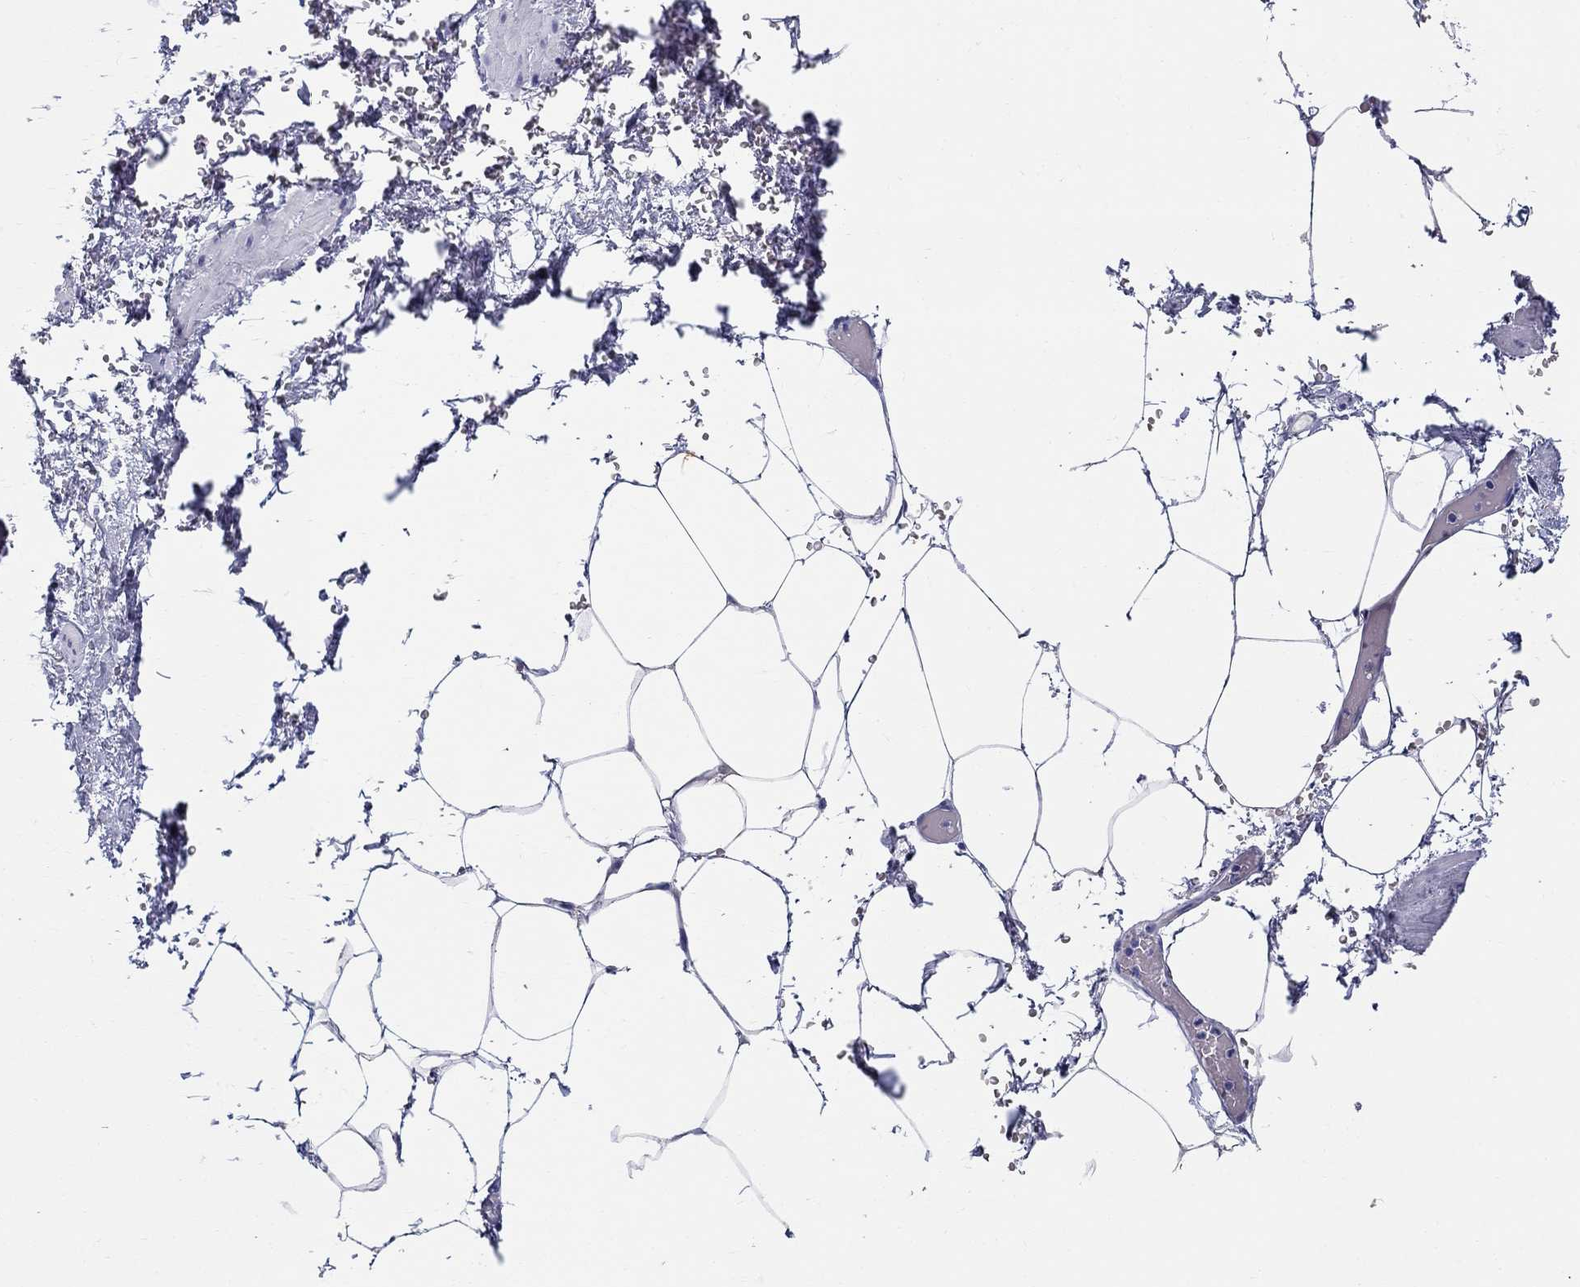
{"staining": {"intensity": "negative", "quantity": "none", "location": "none"}, "tissue": "adipose tissue", "cell_type": "Adipocytes", "image_type": "normal", "snomed": [{"axis": "morphology", "description": "Normal tissue, NOS"}, {"axis": "topography", "description": "Soft tissue"}, {"axis": "topography", "description": "Adipose tissue"}, {"axis": "topography", "description": "Vascular tissue"}, {"axis": "topography", "description": "Peripheral nerve tissue"}], "caption": "Immunohistochemistry histopathology image of benign human adipose tissue stained for a protein (brown), which displays no positivity in adipocytes.", "gene": "LAMP5", "patient": {"sex": "male", "age": 68}}